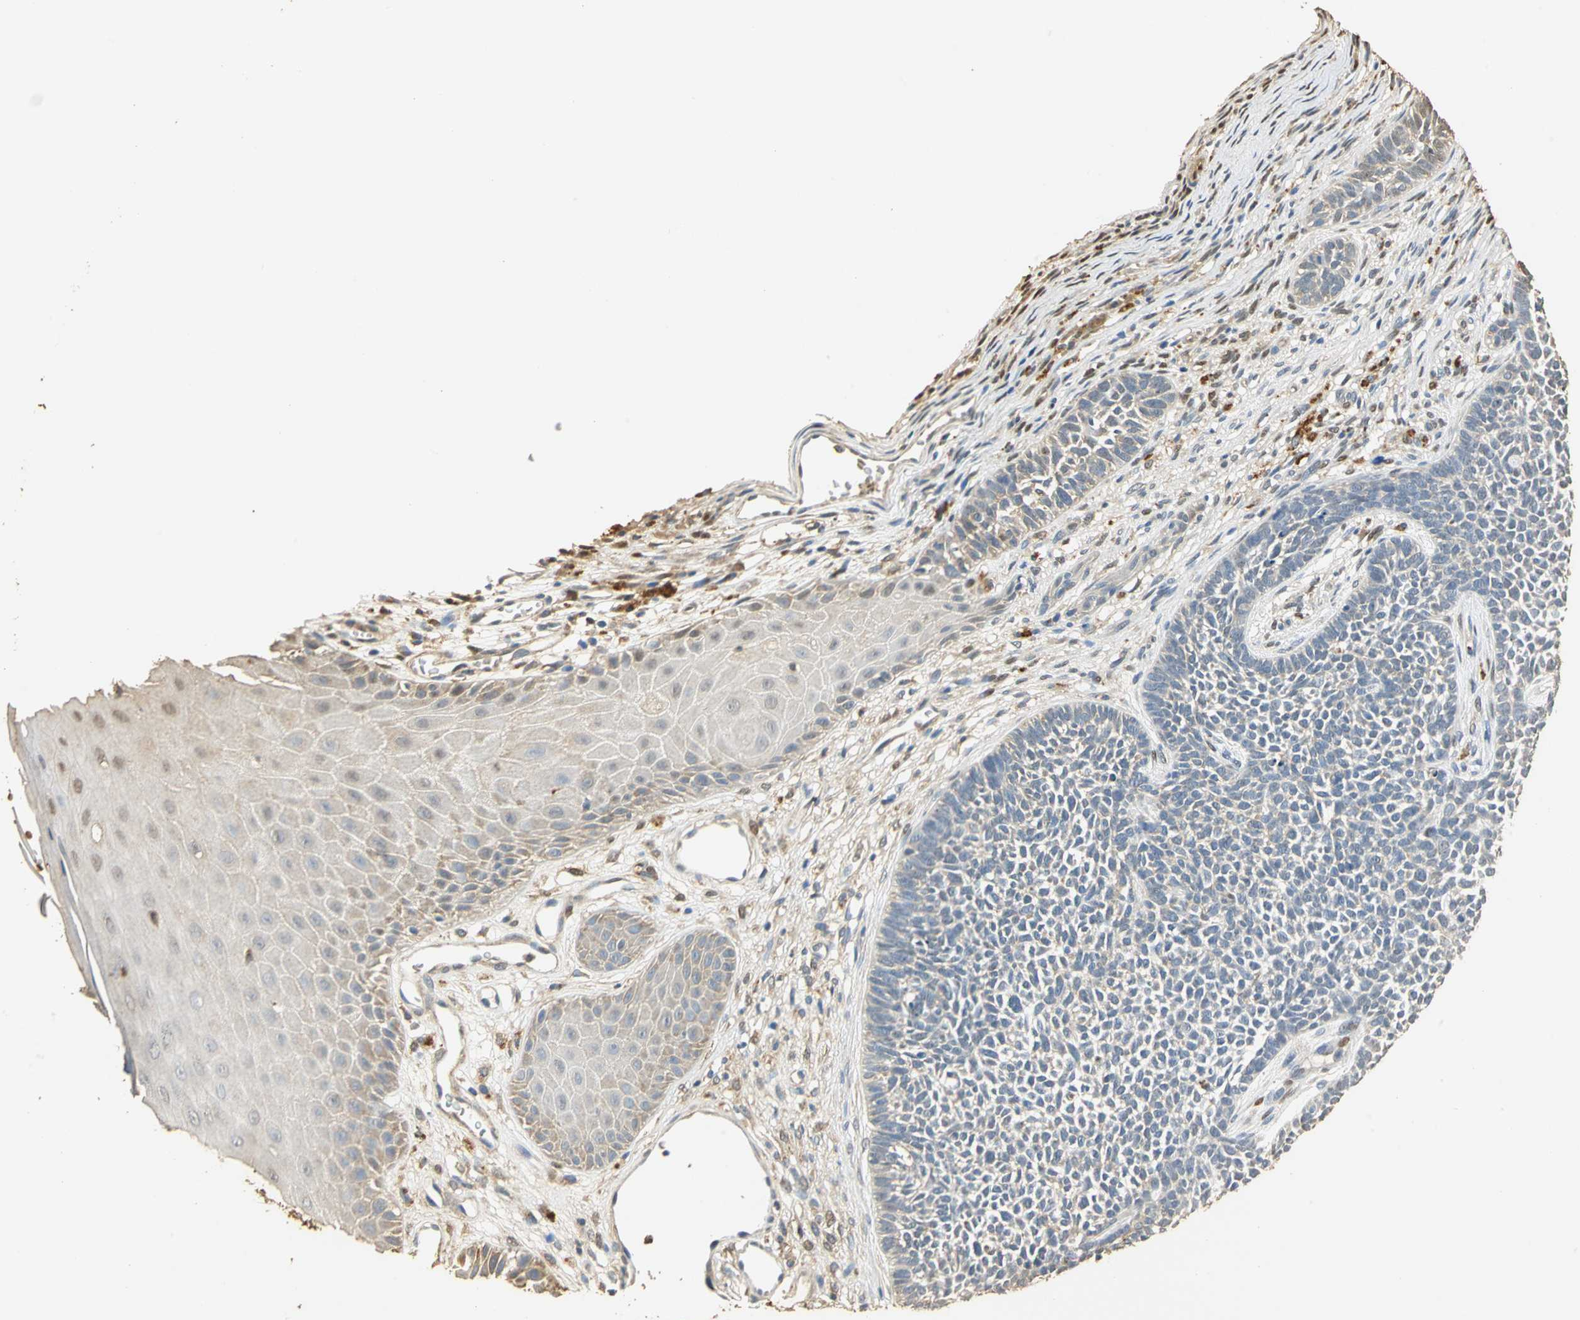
{"staining": {"intensity": "weak", "quantity": "25%-75%", "location": "cytoplasmic/membranous"}, "tissue": "skin cancer", "cell_type": "Tumor cells", "image_type": "cancer", "snomed": [{"axis": "morphology", "description": "Basal cell carcinoma"}, {"axis": "topography", "description": "Skin"}], "caption": "This photomicrograph displays immunohistochemistry (IHC) staining of basal cell carcinoma (skin), with low weak cytoplasmic/membranous staining in approximately 25%-75% of tumor cells.", "gene": "GAPDH", "patient": {"sex": "female", "age": 84}}